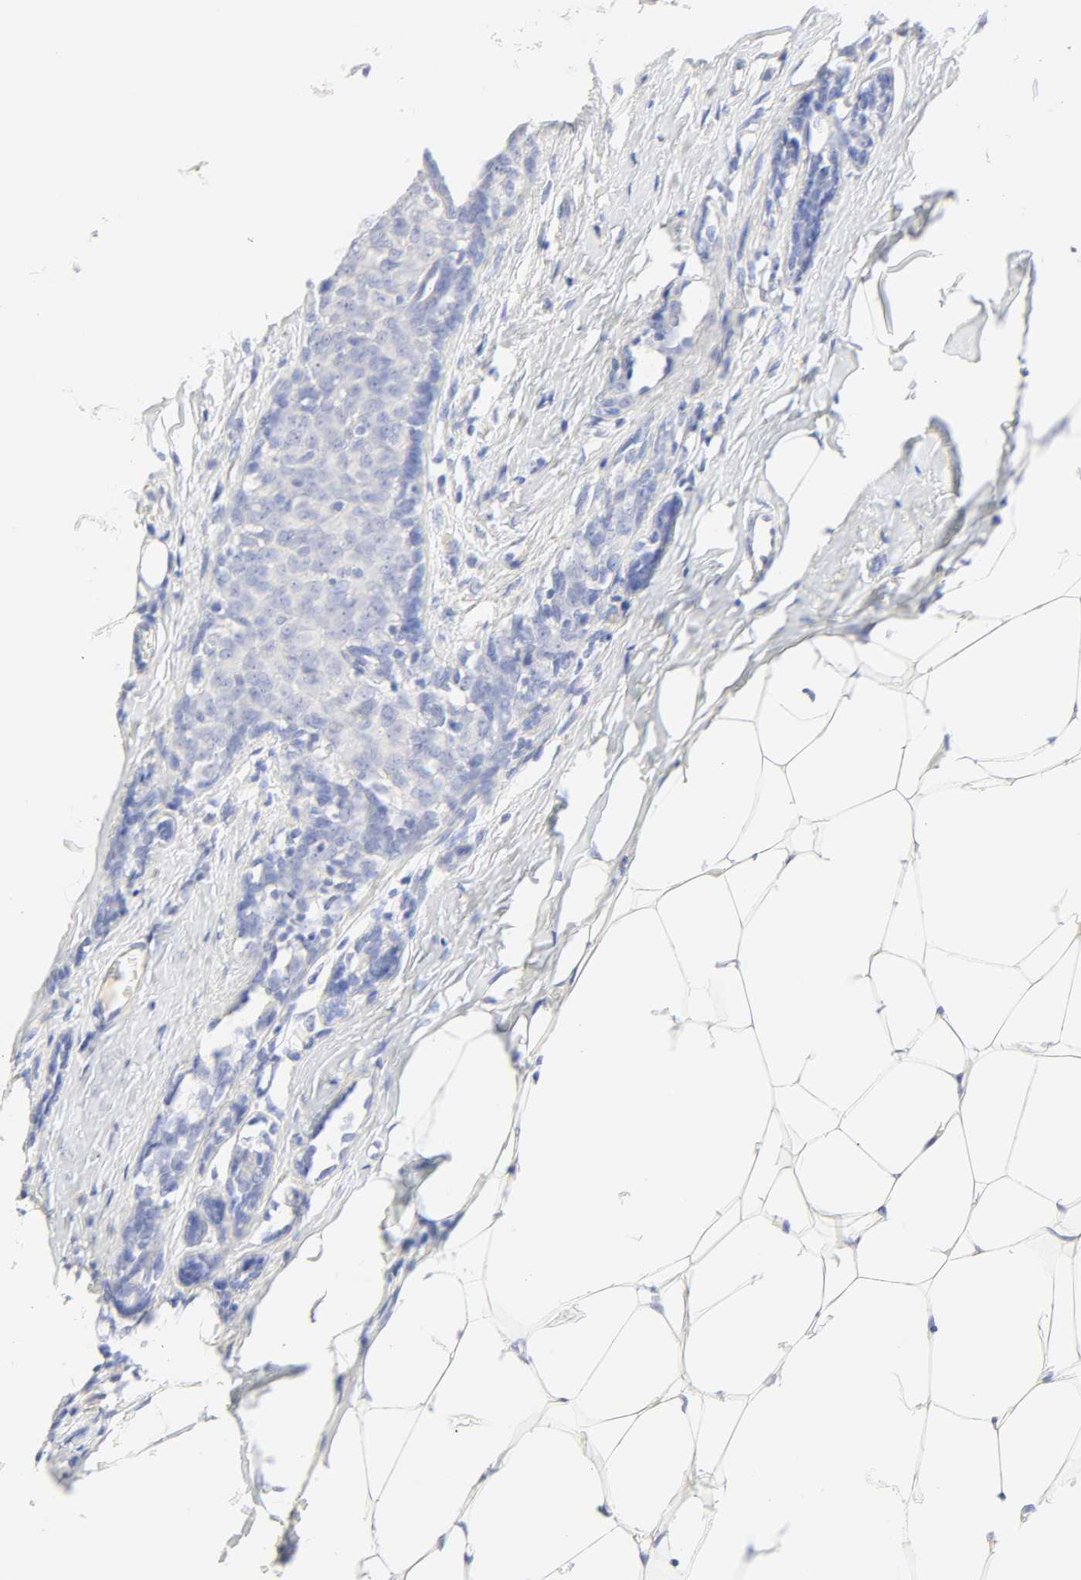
{"staining": {"intensity": "negative", "quantity": "none", "location": "none"}, "tissue": "breast cancer", "cell_type": "Tumor cells", "image_type": "cancer", "snomed": [{"axis": "morphology", "description": "Duct carcinoma"}, {"axis": "topography", "description": "Breast"}], "caption": "Tumor cells are negative for protein expression in human infiltrating ductal carcinoma (breast). (IHC, brightfield microscopy, high magnification).", "gene": "SLCO1B3", "patient": {"sex": "female", "age": 40}}